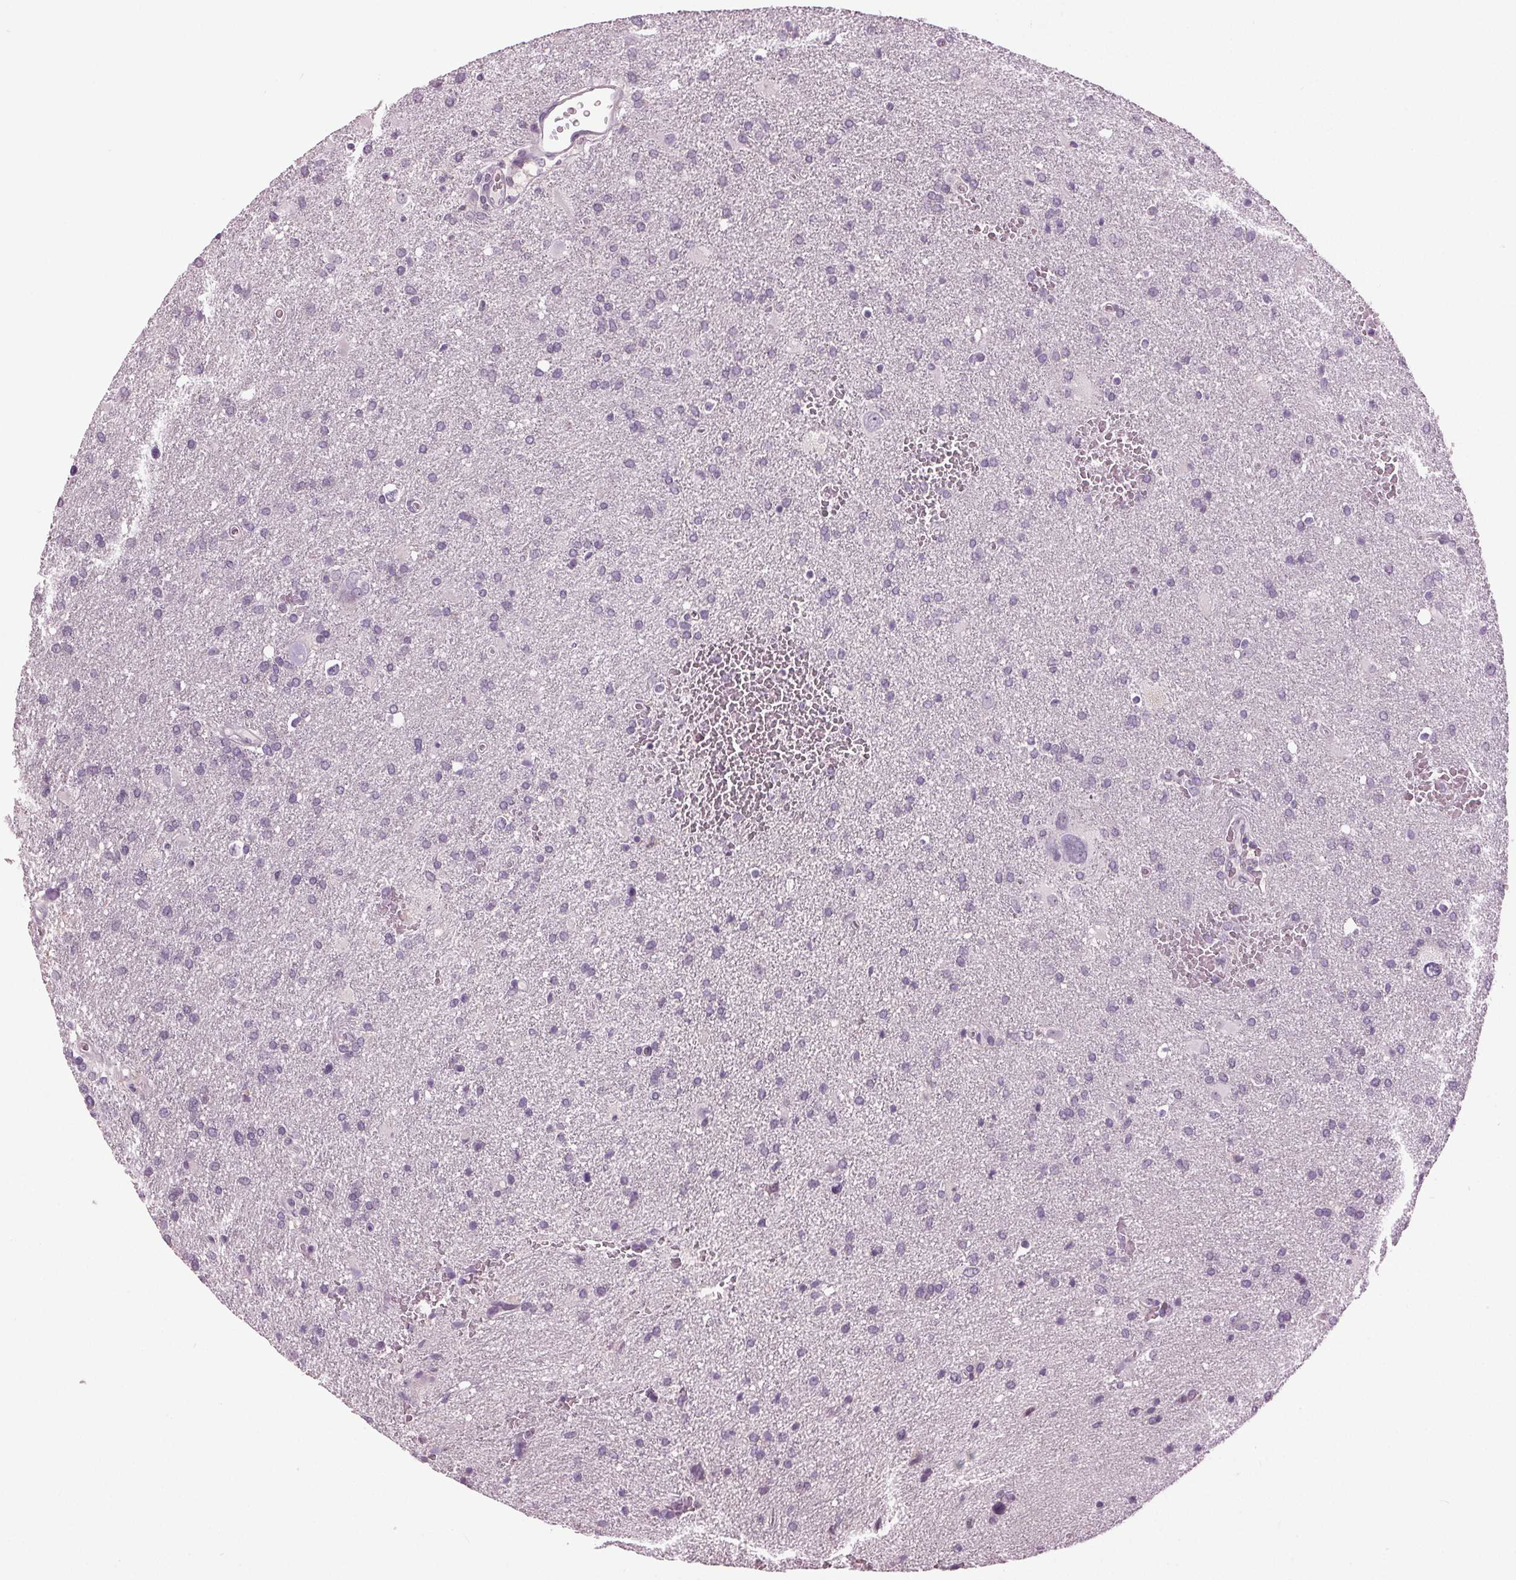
{"staining": {"intensity": "negative", "quantity": "none", "location": "none"}, "tissue": "glioma", "cell_type": "Tumor cells", "image_type": "cancer", "snomed": [{"axis": "morphology", "description": "Glioma, malignant, Low grade"}, {"axis": "topography", "description": "Brain"}], "caption": "A histopathology image of low-grade glioma (malignant) stained for a protein reveals no brown staining in tumor cells.", "gene": "DNAH12", "patient": {"sex": "male", "age": 66}}